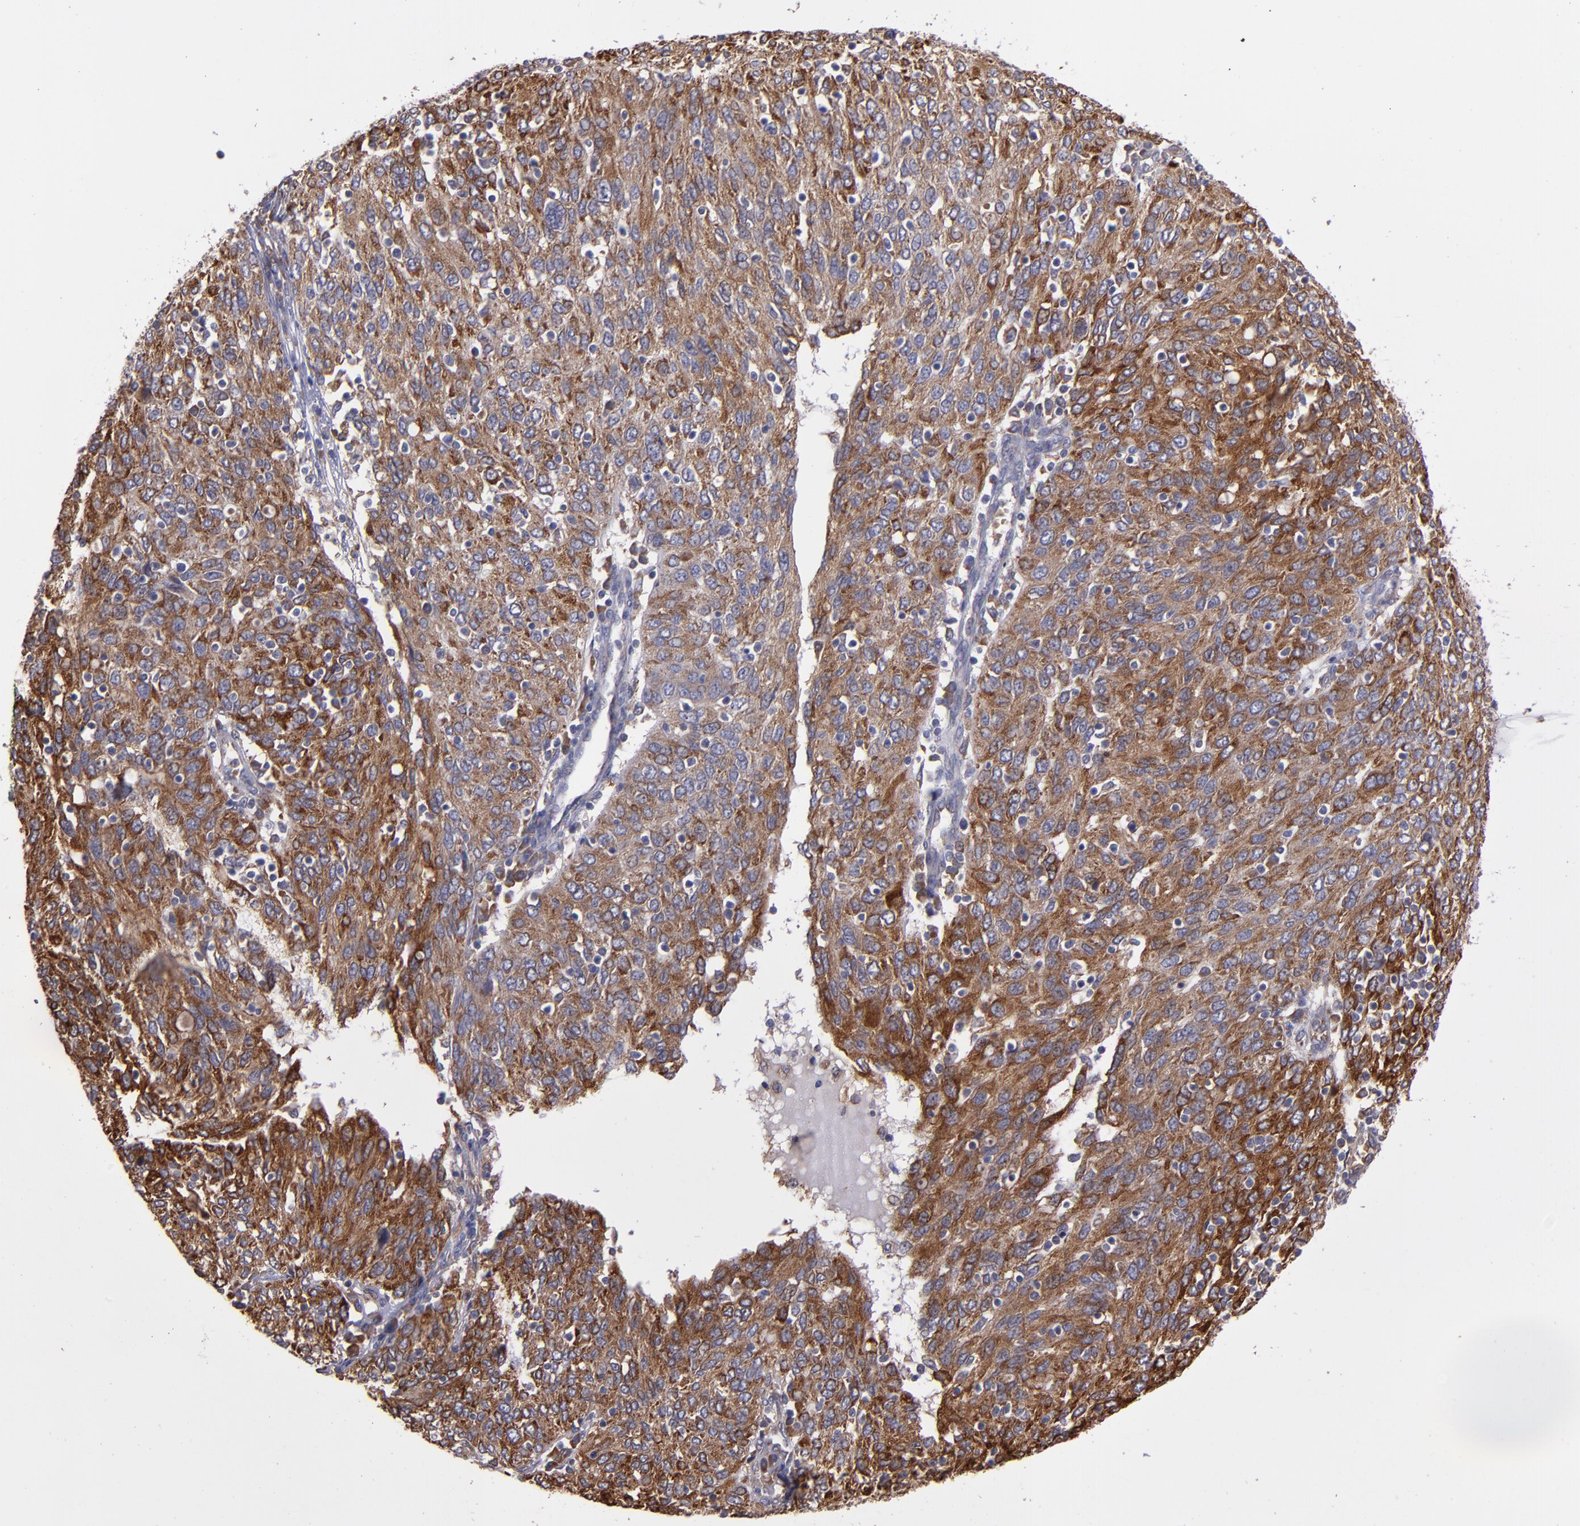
{"staining": {"intensity": "moderate", "quantity": ">75%", "location": "cytoplasmic/membranous"}, "tissue": "ovarian cancer", "cell_type": "Tumor cells", "image_type": "cancer", "snomed": [{"axis": "morphology", "description": "Carcinoma, endometroid"}, {"axis": "topography", "description": "Ovary"}], "caption": "High-power microscopy captured an immunohistochemistry micrograph of ovarian endometroid carcinoma, revealing moderate cytoplasmic/membranous expression in approximately >75% of tumor cells. (Brightfield microscopy of DAB IHC at high magnification).", "gene": "IFIH1", "patient": {"sex": "female", "age": 50}}